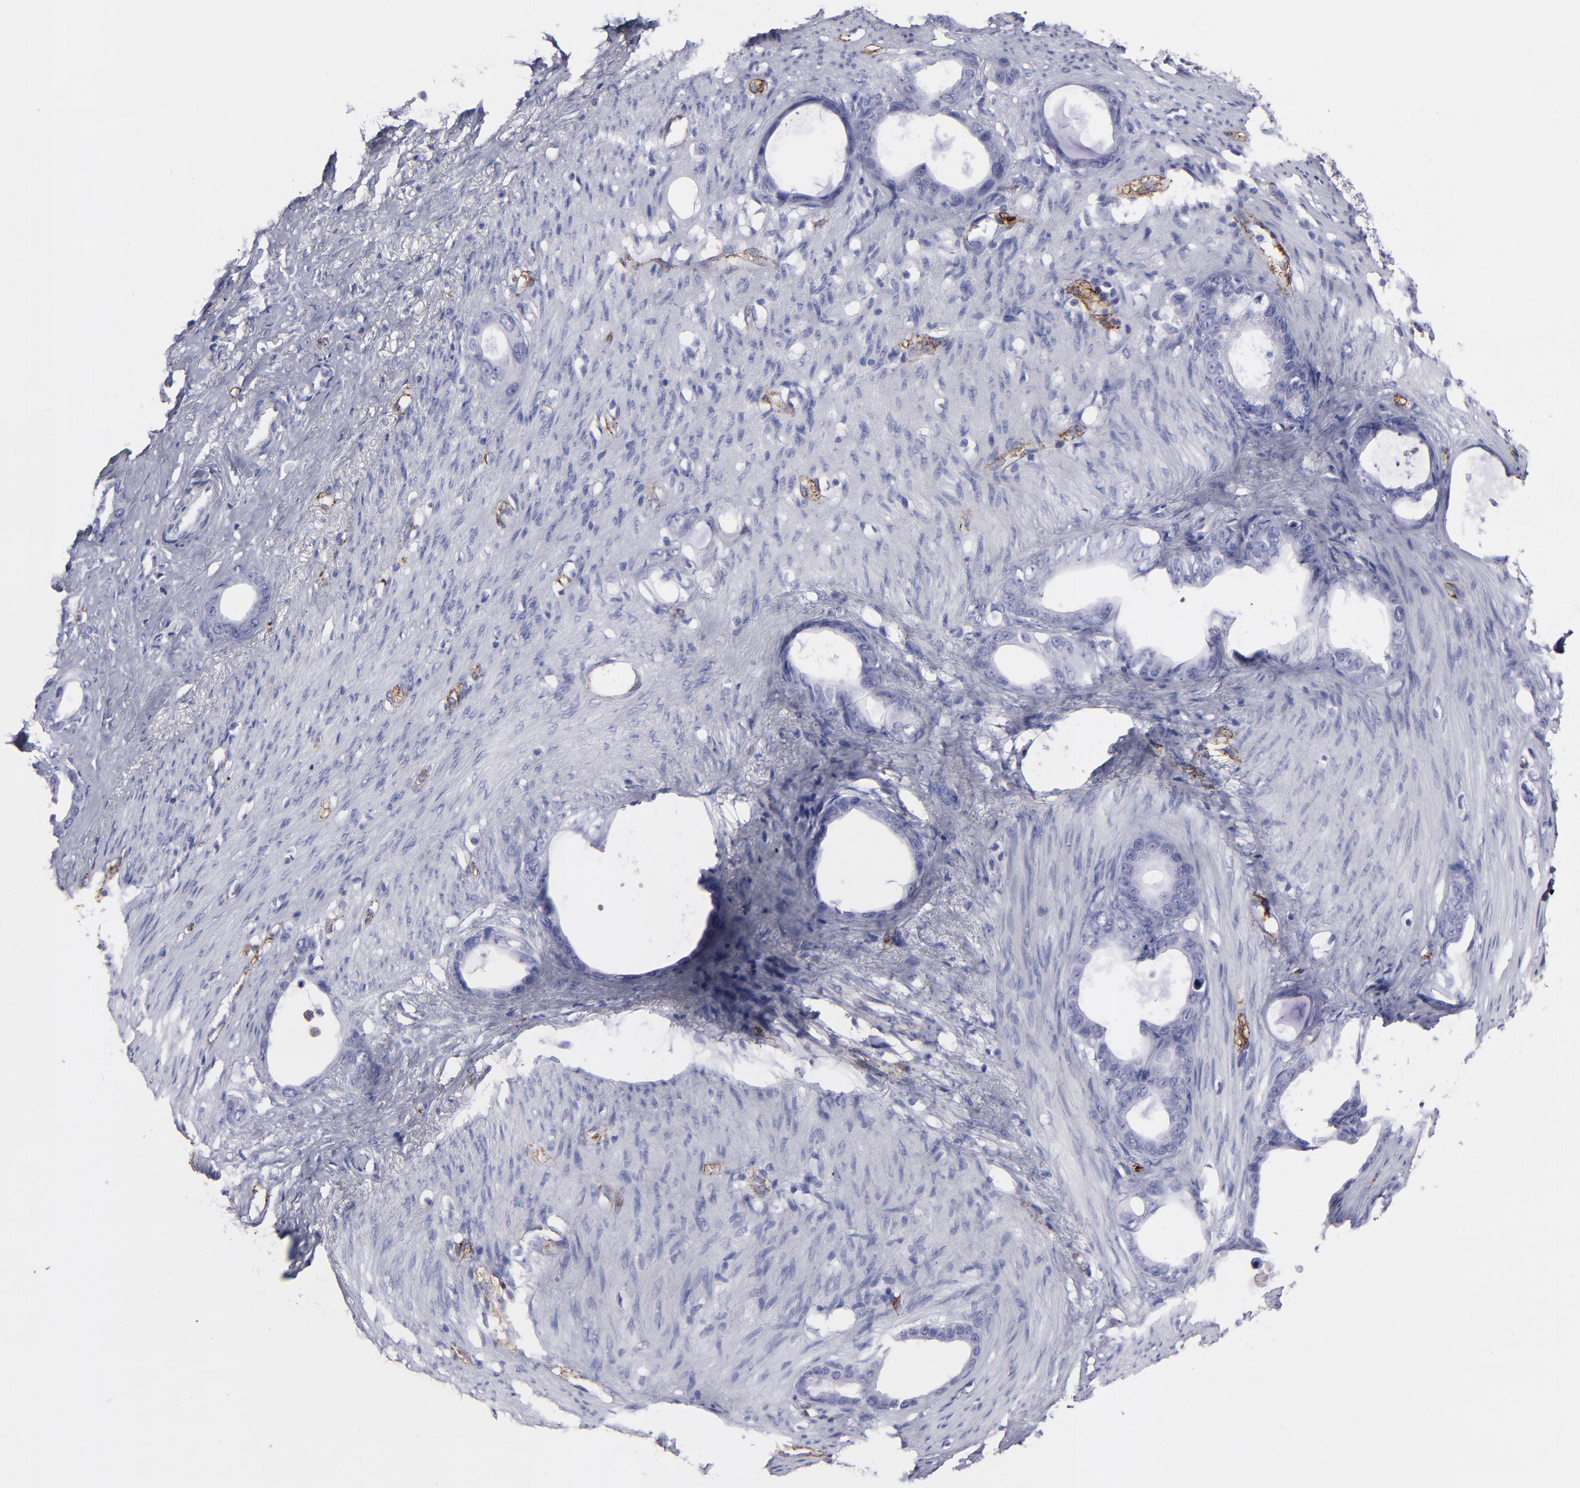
{"staining": {"intensity": "negative", "quantity": "none", "location": "none"}, "tissue": "stomach cancer", "cell_type": "Tumor cells", "image_type": "cancer", "snomed": [{"axis": "morphology", "description": "Adenocarcinoma, NOS"}, {"axis": "topography", "description": "Stomach"}], "caption": "This histopathology image is of stomach adenocarcinoma stained with immunohistochemistry (IHC) to label a protein in brown with the nuclei are counter-stained blue. There is no positivity in tumor cells.", "gene": "CD36", "patient": {"sex": "female", "age": 75}}